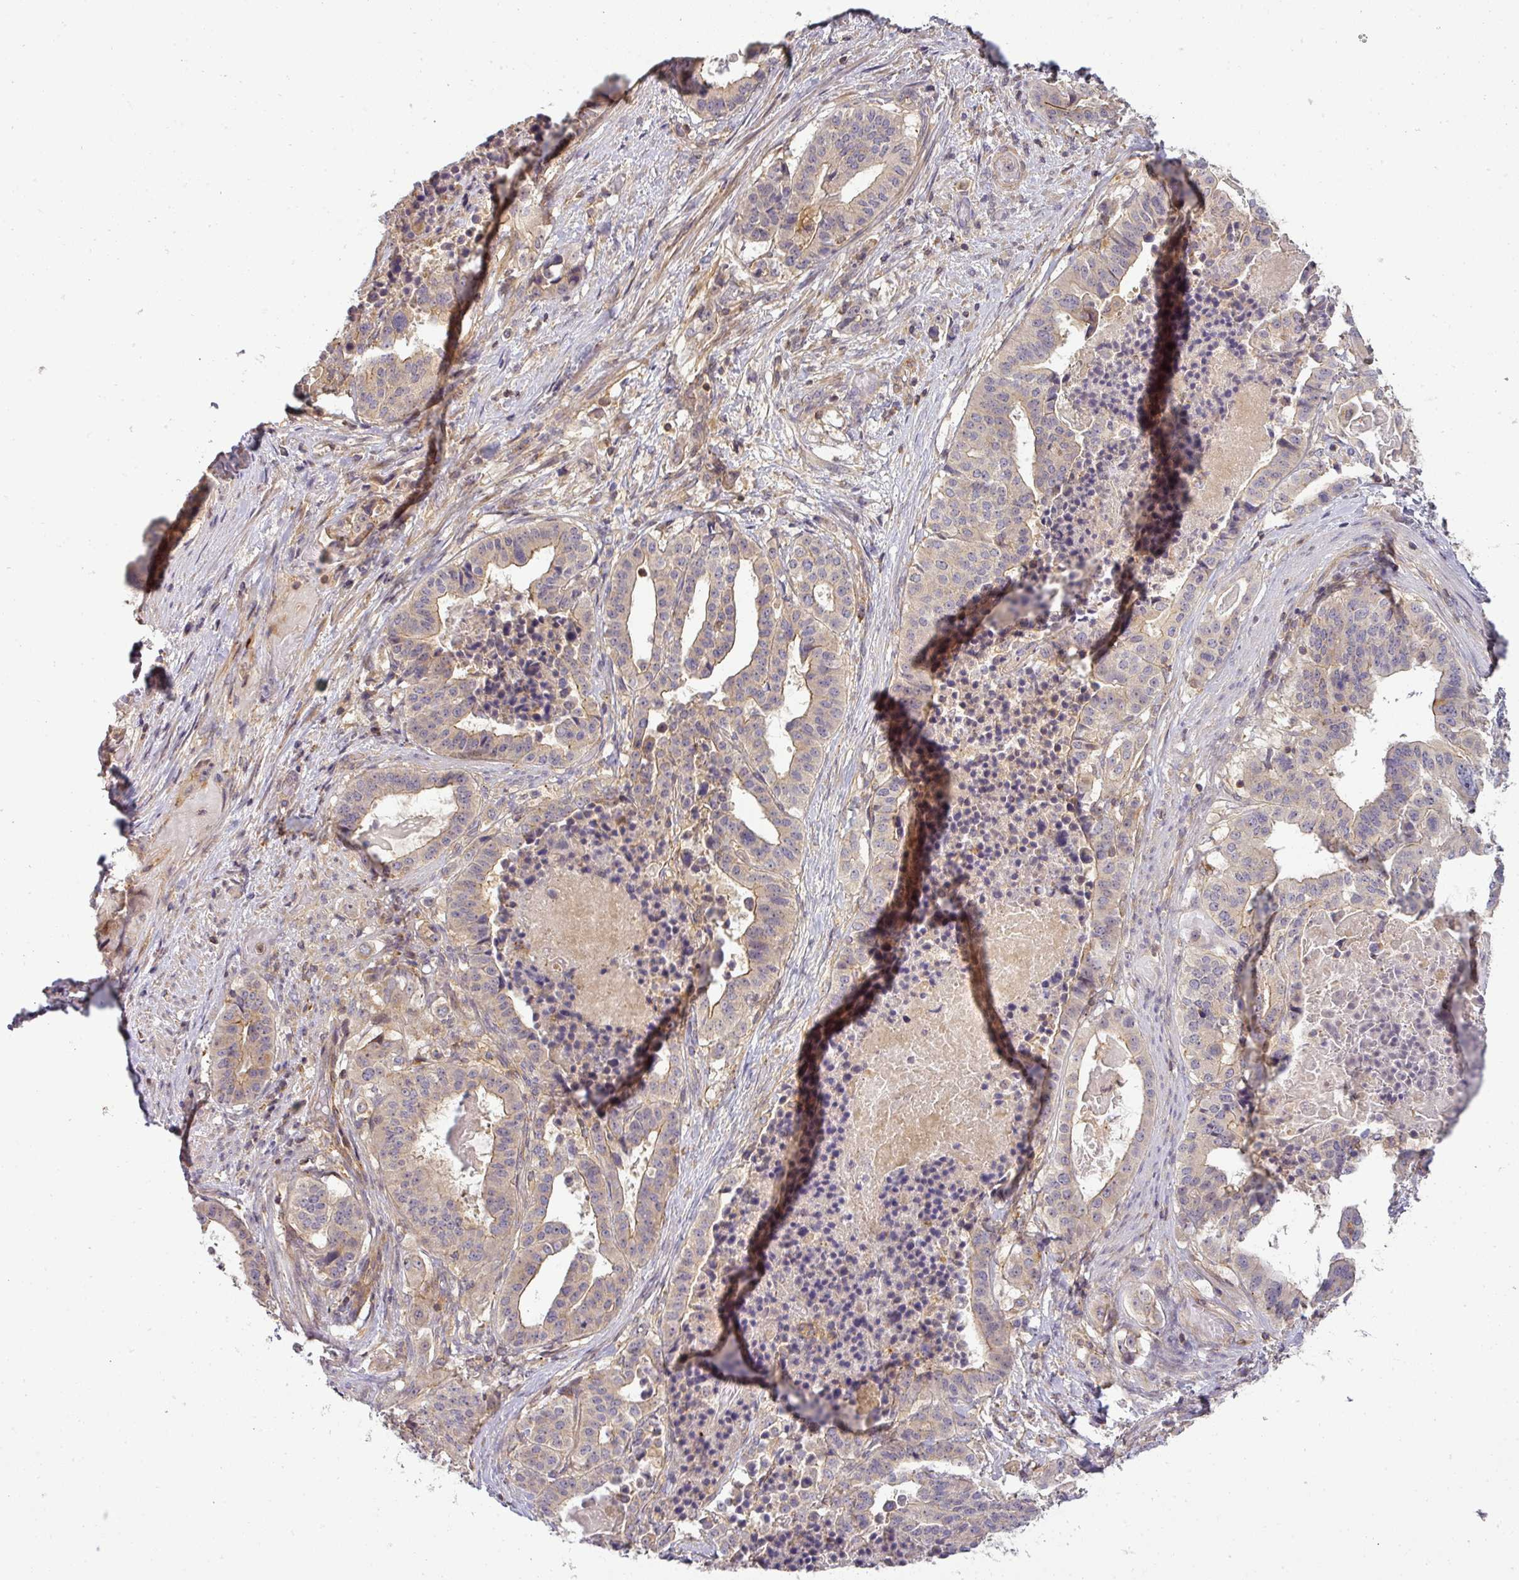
{"staining": {"intensity": "weak", "quantity": "<25%", "location": "cytoplasmic/membranous"}, "tissue": "stomach cancer", "cell_type": "Tumor cells", "image_type": "cancer", "snomed": [{"axis": "morphology", "description": "Adenocarcinoma, NOS"}, {"axis": "topography", "description": "Stomach"}], "caption": "A photomicrograph of human stomach cancer is negative for staining in tumor cells.", "gene": "NIN", "patient": {"sex": "male", "age": 48}}